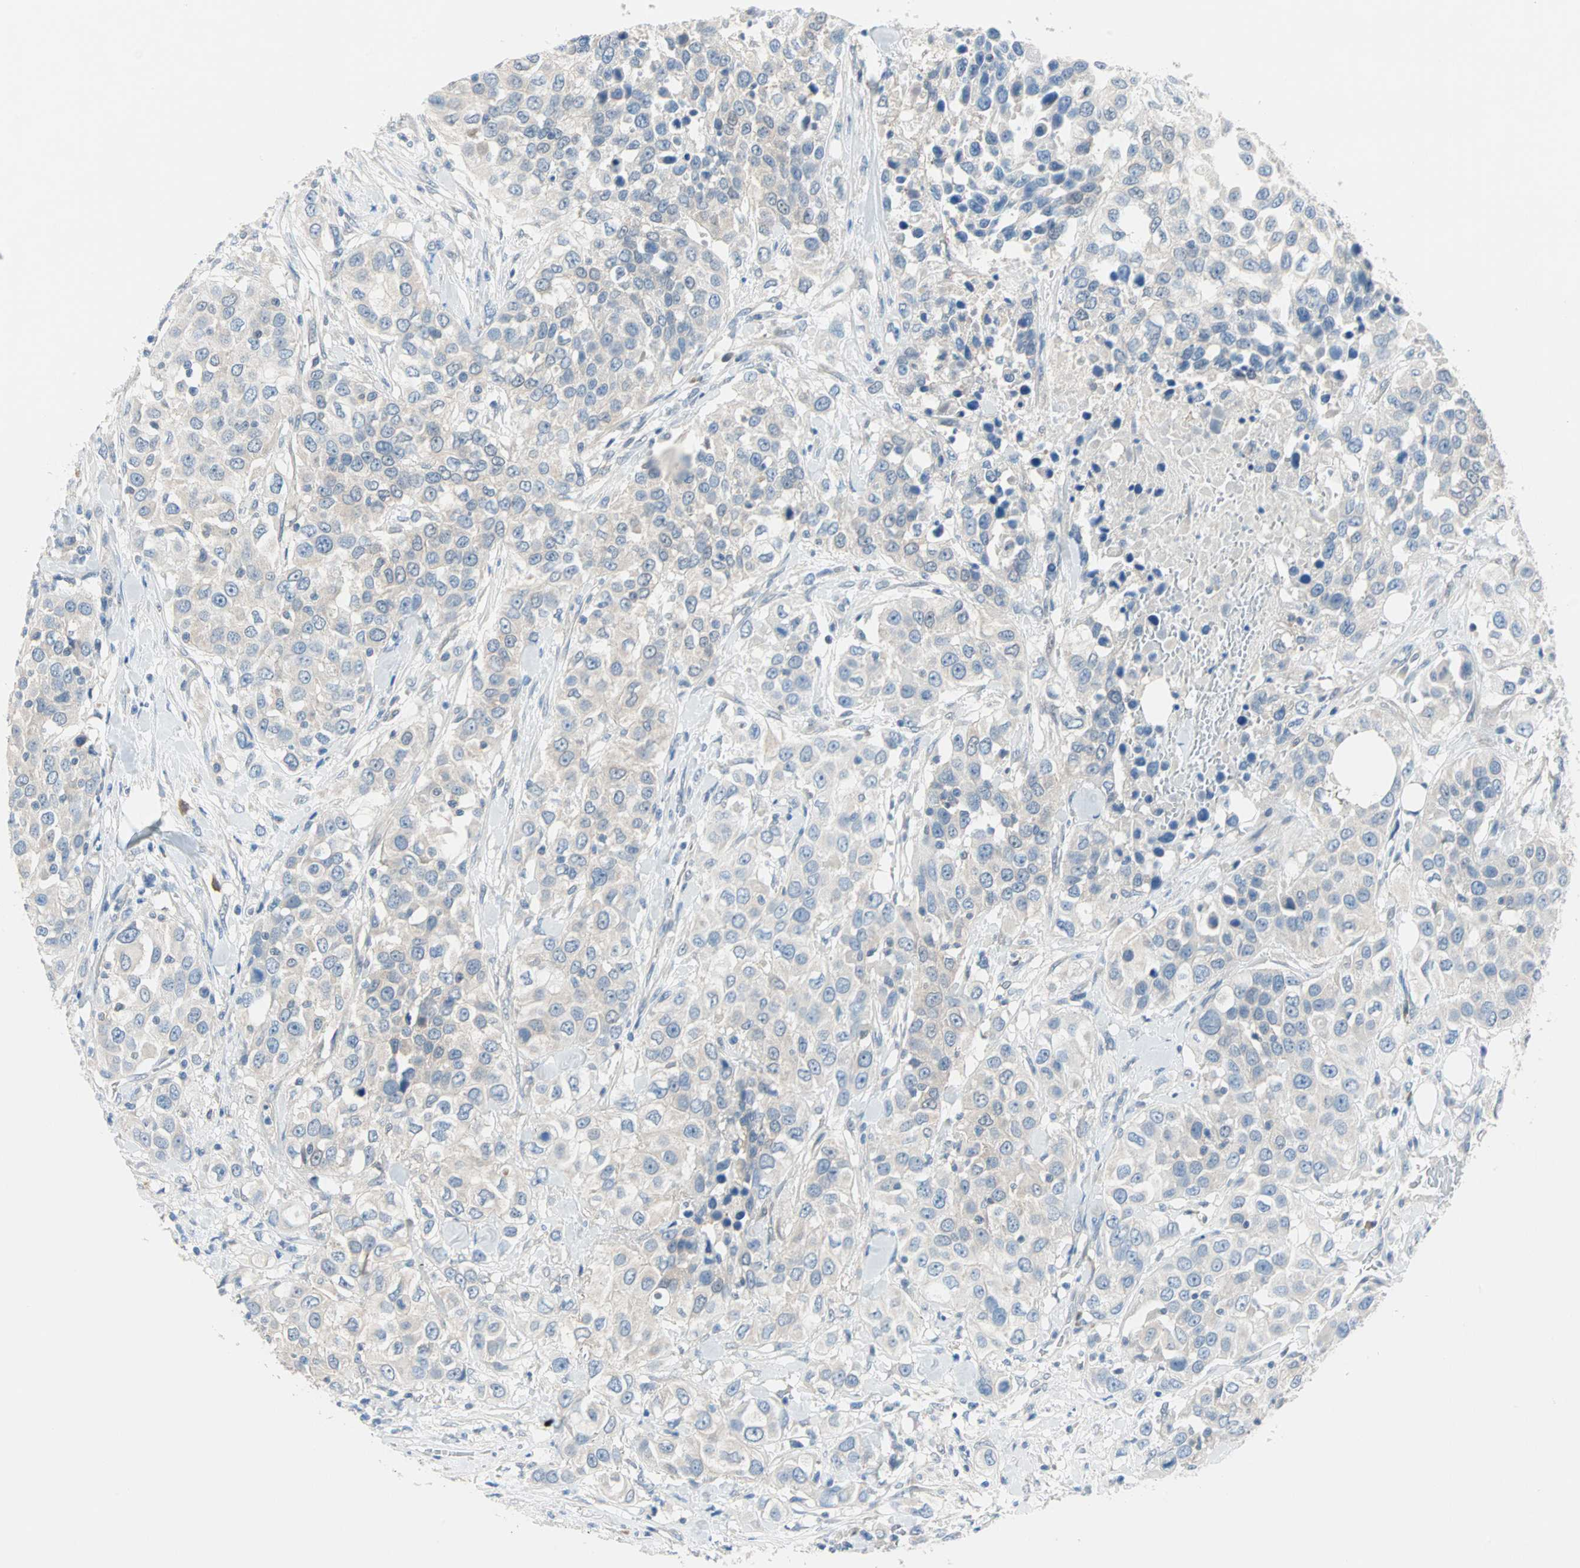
{"staining": {"intensity": "weak", "quantity": "<25%", "location": "cytoplasmic/membranous"}, "tissue": "urothelial cancer", "cell_type": "Tumor cells", "image_type": "cancer", "snomed": [{"axis": "morphology", "description": "Urothelial carcinoma, High grade"}, {"axis": "topography", "description": "Urinary bladder"}], "caption": "DAB immunohistochemical staining of urothelial cancer displays no significant positivity in tumor cells.", "gene": "MPI", "patient": {"sex": "female", "age": 80}}